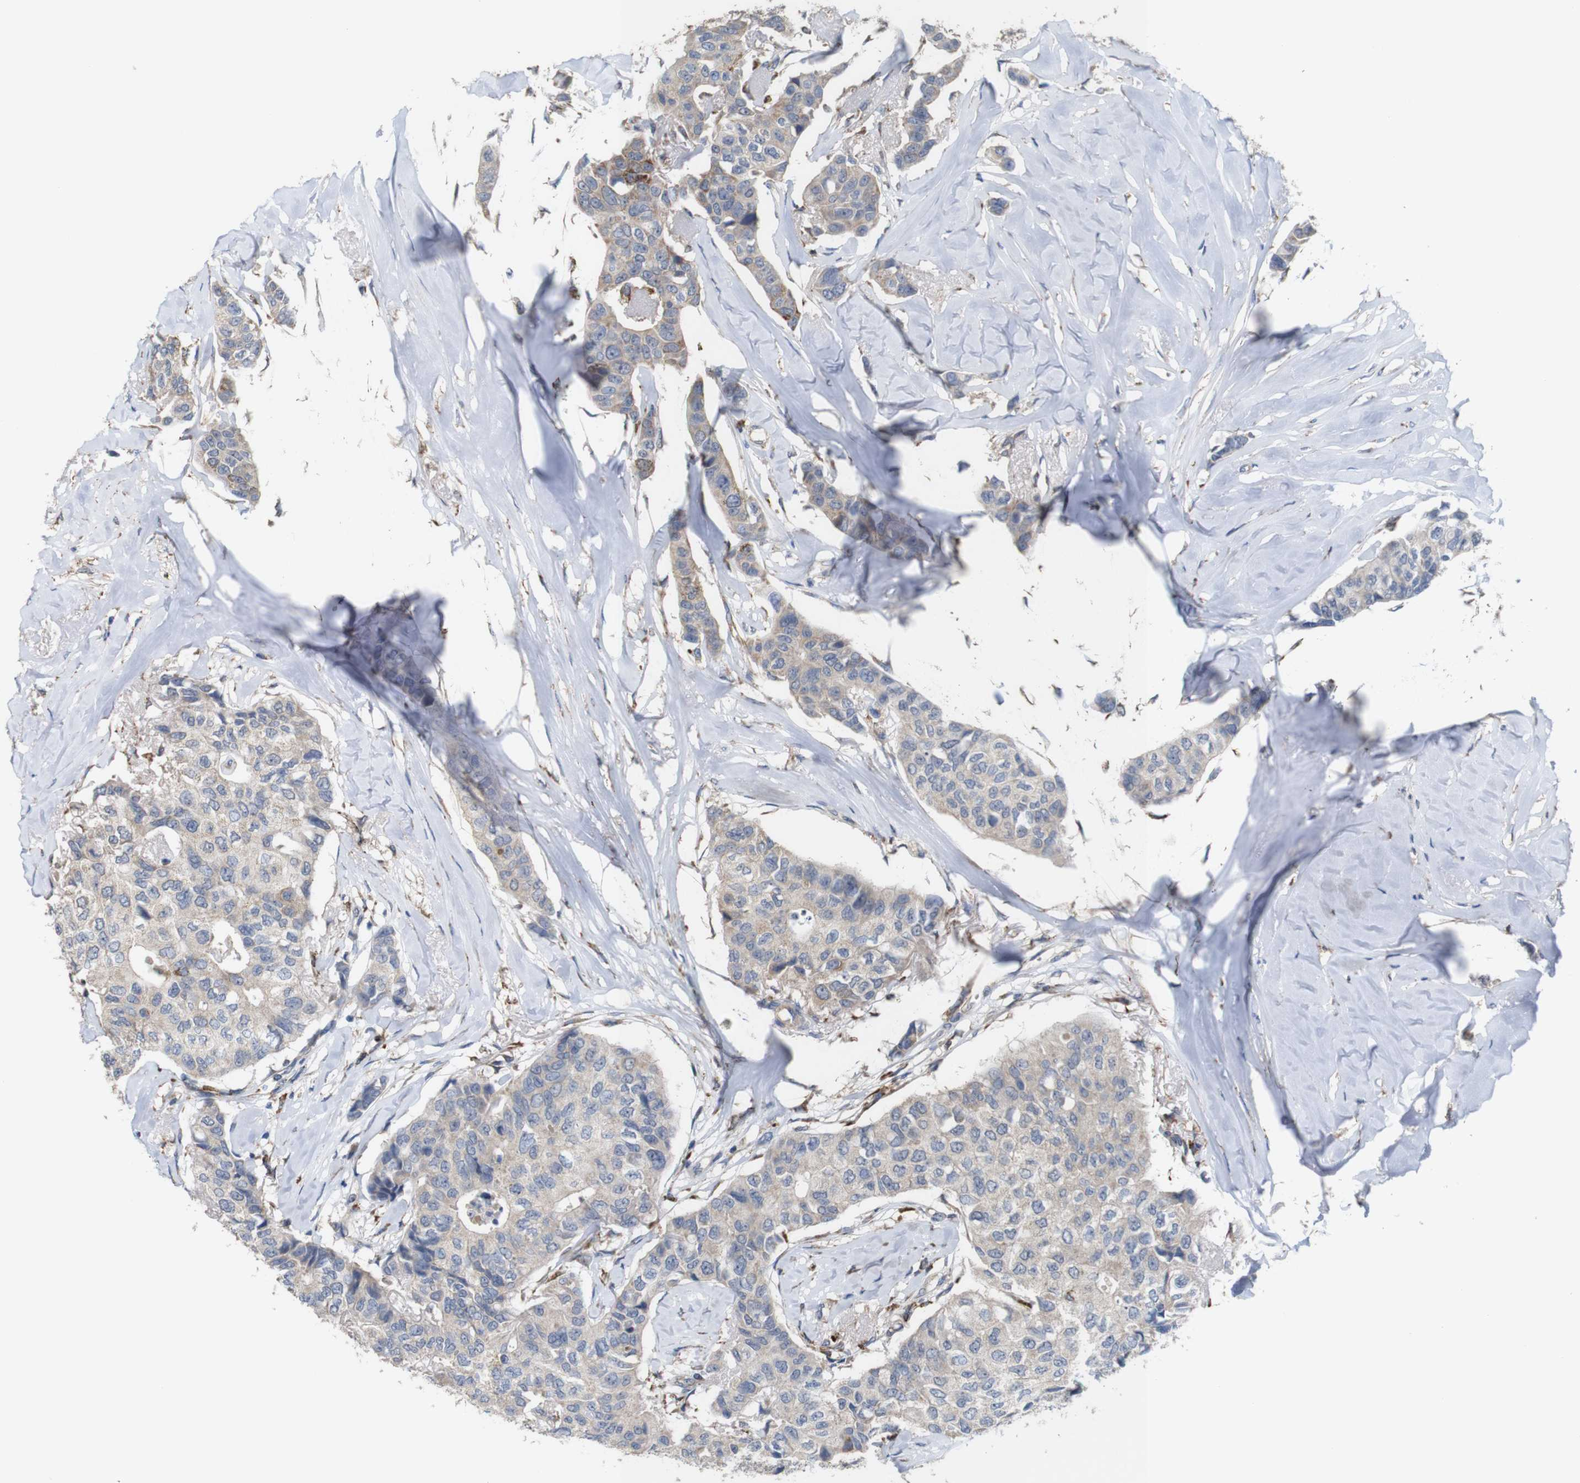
{"staining": {"intensity": "weak", "quantity": ">75%", "location": "cytoplasmic/membranous"}, "tissue": "breast cancer", "cell_type": "Tumor cells", "image_type": "cancer", "snomed": [{"axis": "morphology", "description": "Duct carcinoma"}, {"axis": "topography", "description": "Breast"}], "caption": "Weak cytoplasmic/membranous positivity for a protein is seen in approximately >75% of tumor cells of breast invasive ductal carcinoma using IHC.", "gene": "PTPRR", "patient": {"sex": "female", "age": 80}}